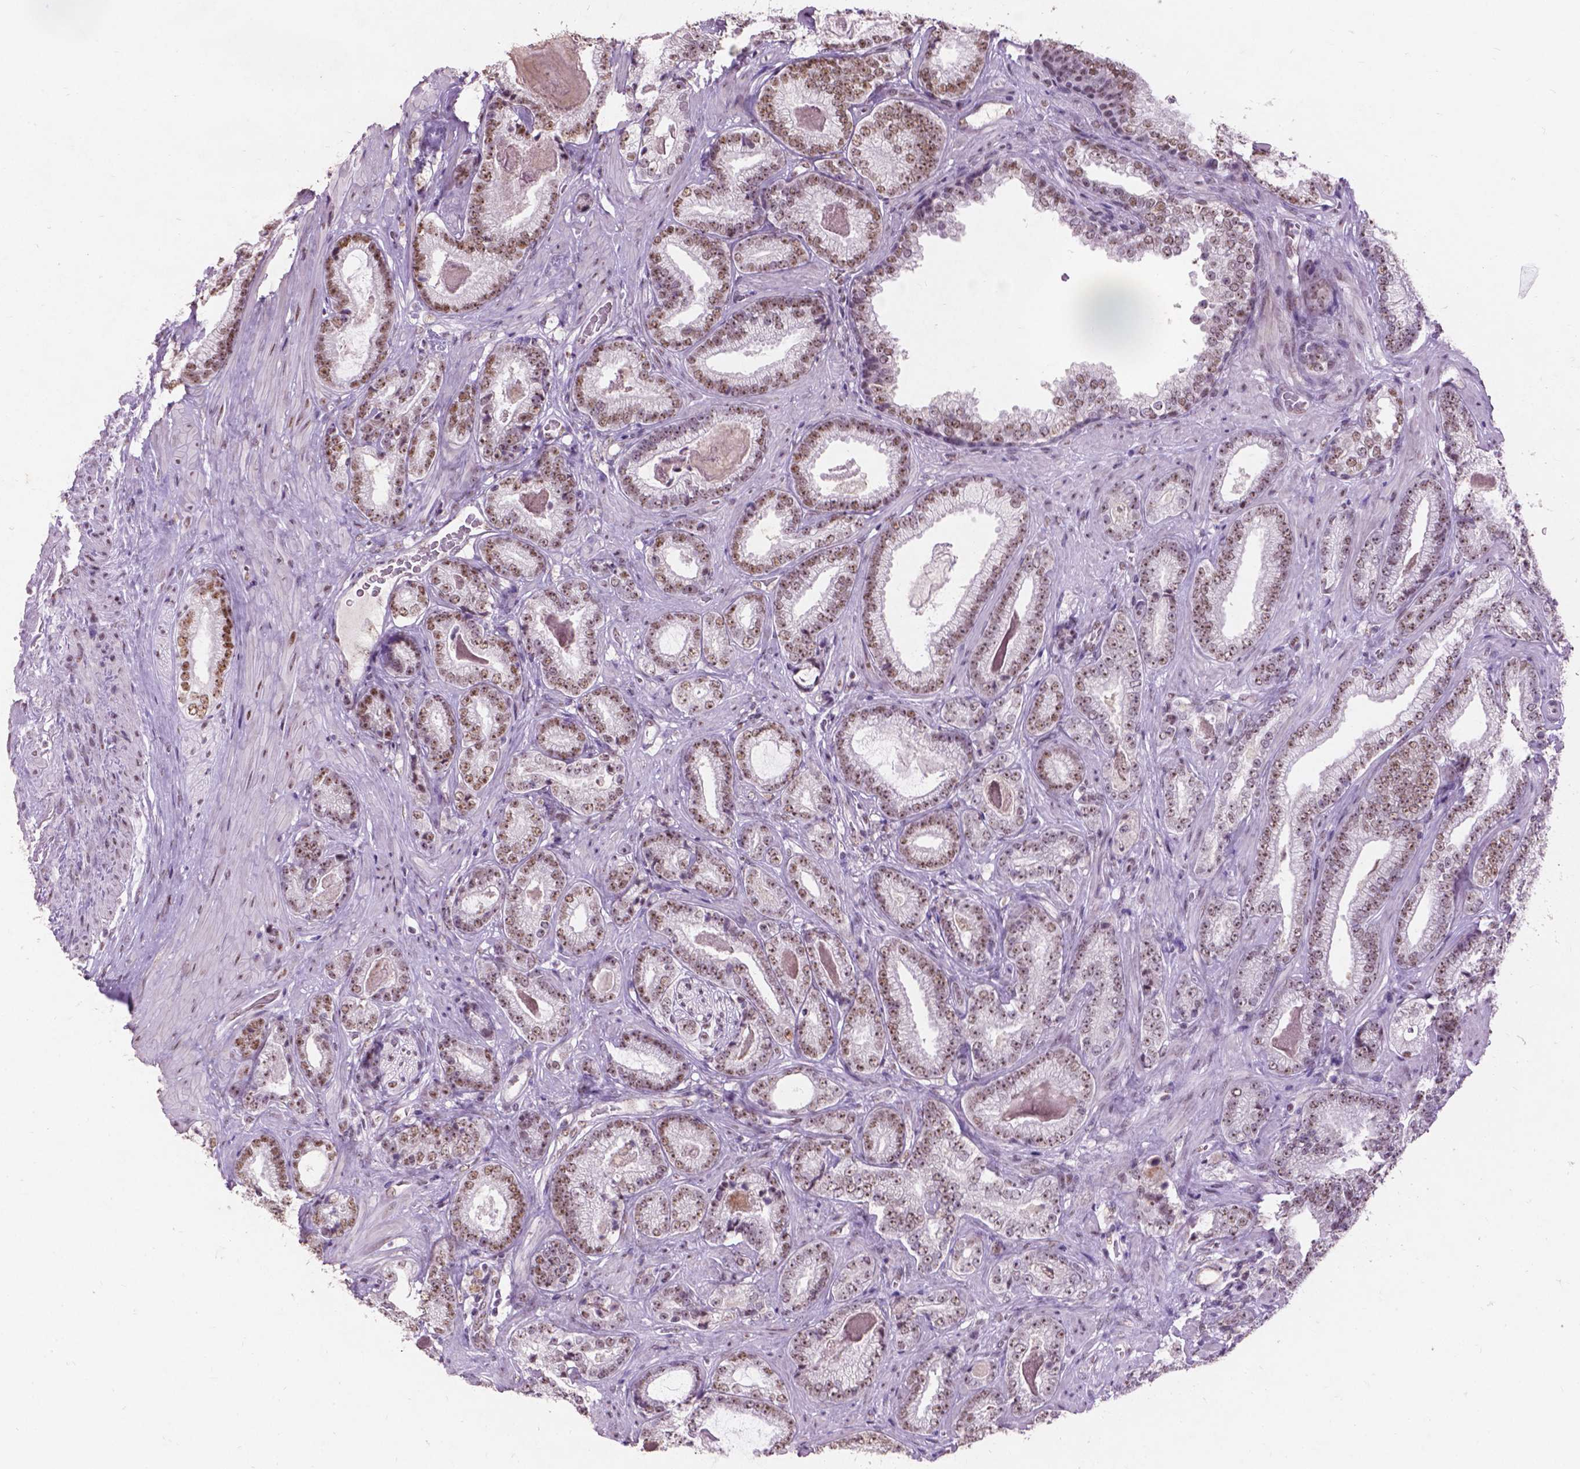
{"staining": {"intensity": "moderate", "quantity": ">75%", "location": "nuclear"}, "tissue": "prostate cancer", "cell_type": "Tumor cells", "image_type": "cancer", "snomed": [{"axis": "morphology", "description": "Adenocarcinoma, Low grade"}, {"axis": "topography", "description": "Prostate"}], "caption": "This histopathology image shows prostate low-grade adenocarcinoma stained with IHC to label a protein in brown. The nuclear of tumor cells show moderate positivity for the protein. Nuclei are counter-stained blue.", "gene": "COIL", "patient": {"sex": "male", "age": 61}}